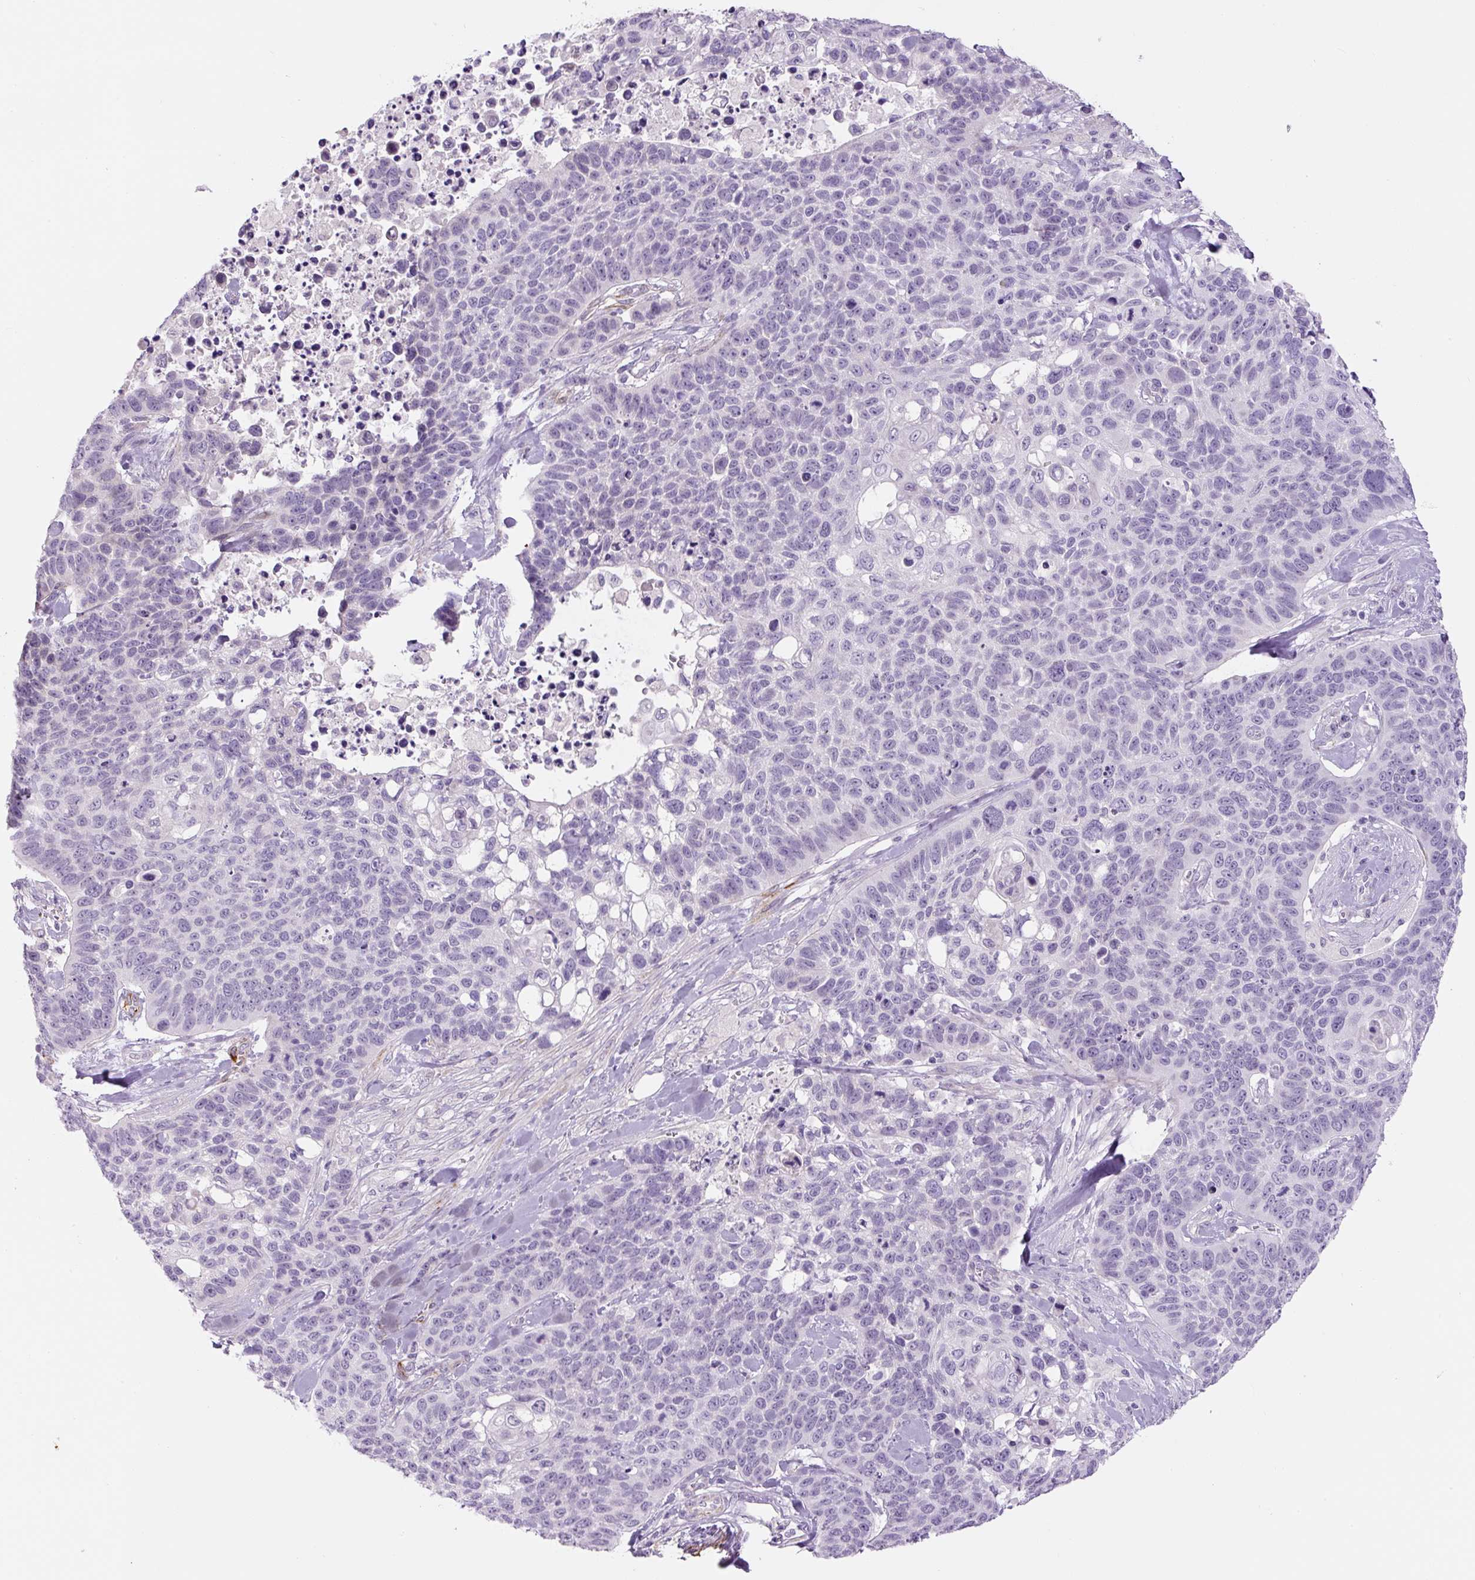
{"staining": {"intensity": "negative", "quantity": "none", "location": "none"}, "tissue": "lung cancer", "cell_type": "Tumor cells", "image_type": "cancer", "snomed": [{"axis": "morphology", "description": "Squamous cell carcinoma, NOS"}, {"axis": "topography", "description": "Lung"}], "caption": "Lung cancer (squamous cell carcinoma) was stained to show a protein in brown. There is no significant positivity in tumor cells.", "gene": "NES", "patient": {"sex": "male", "age": 62}}